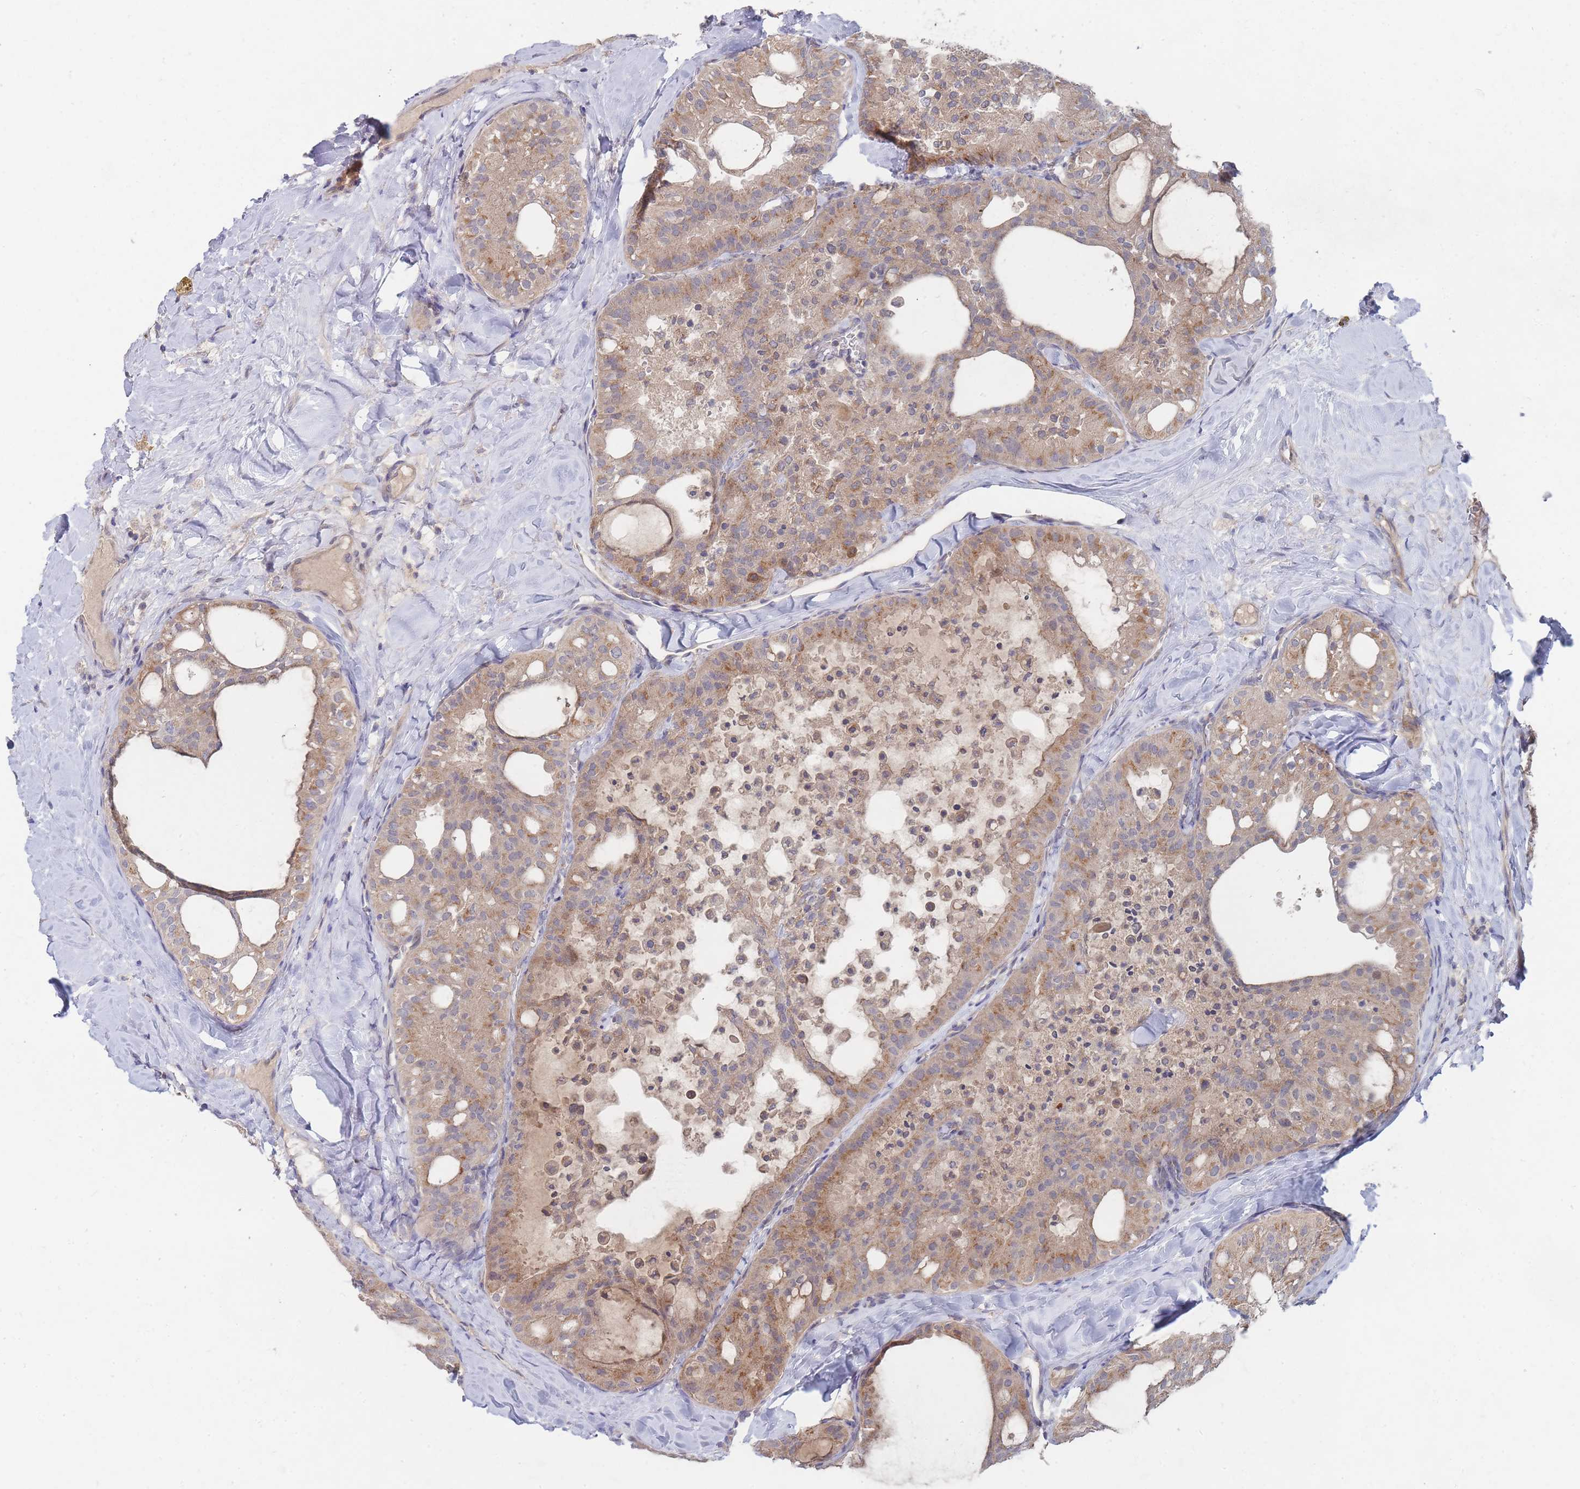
{"staining": {"intensity": "moderate", "quantity": ">75%", "location": "cytoplasmic/membranous"}, "tissue": "thyroid cancer", "cell_type": "Tumor cells", "image_type": "cancer", "snomed": [{"axis": "morphology", "description": "Follicular adenoma carcinoma, NOS"}, {"axis": "topography", "description": "Thyroid gland"}], "caption": "Moderate cytoplasmic/membranous expression is seen in about >75% of tumor cells in thyroid cancer.", "gene": "SLC35F5", "patient": {"sex": "male", "age": 75}}